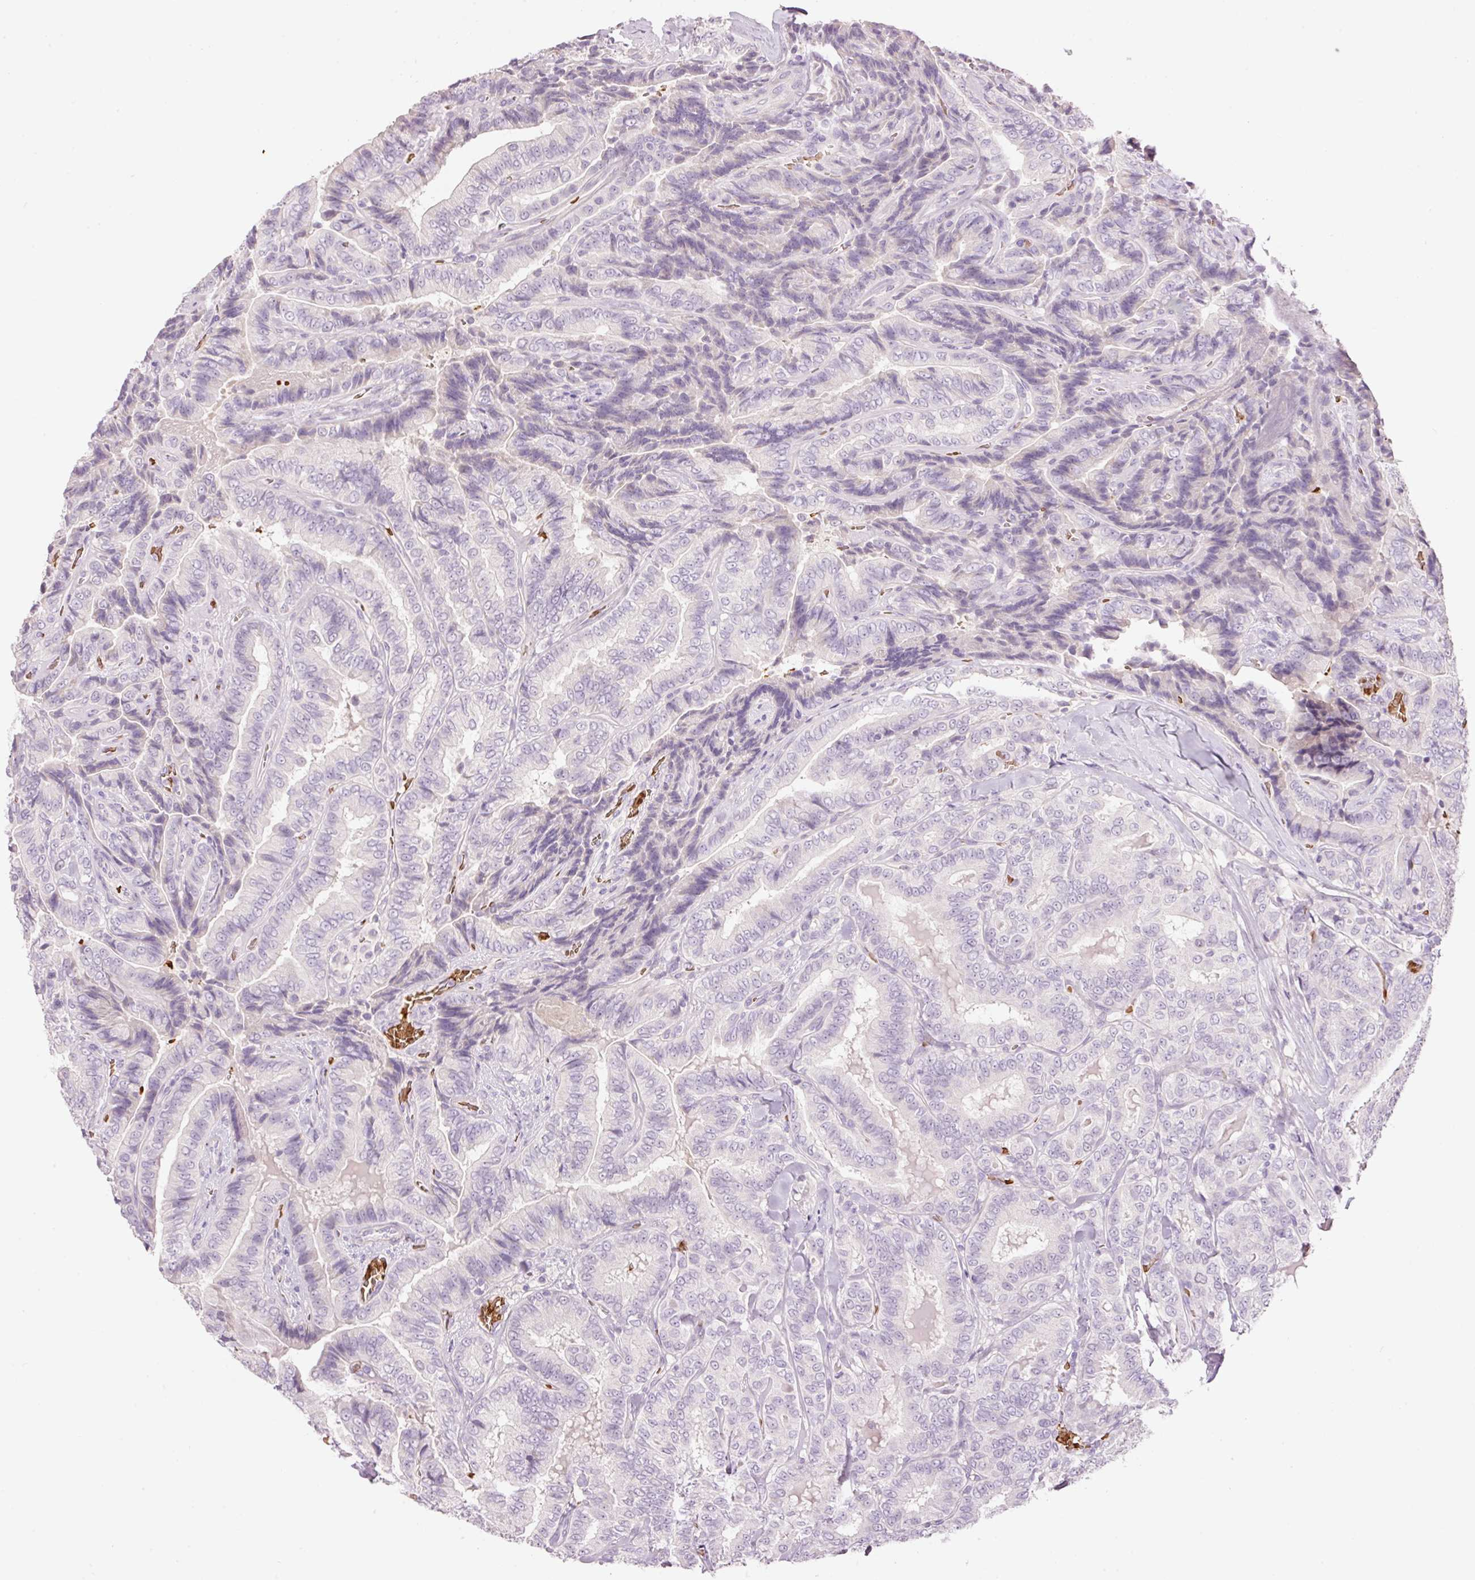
{"staining": {"intensity": "negative", "quantity": "none", "location": "none"}, "tissue": "thyroid cancer", "cell_type": "Tumor cells", "image_type": "cancer", "snomed": [{"axis": "morphology", "description": "Papillary adenocarcinoma, NOS"}, {"axis": "topography", "description": "Thyroid gland"}], "caption": "This is an immunohistochemistry (IHC) photomicrograph of human thyroid papillary adenocarcinoma. There is no expression in tumor cells.", "gene": "LY6G6D", "patient": {"sex": "male", "age": 61}}